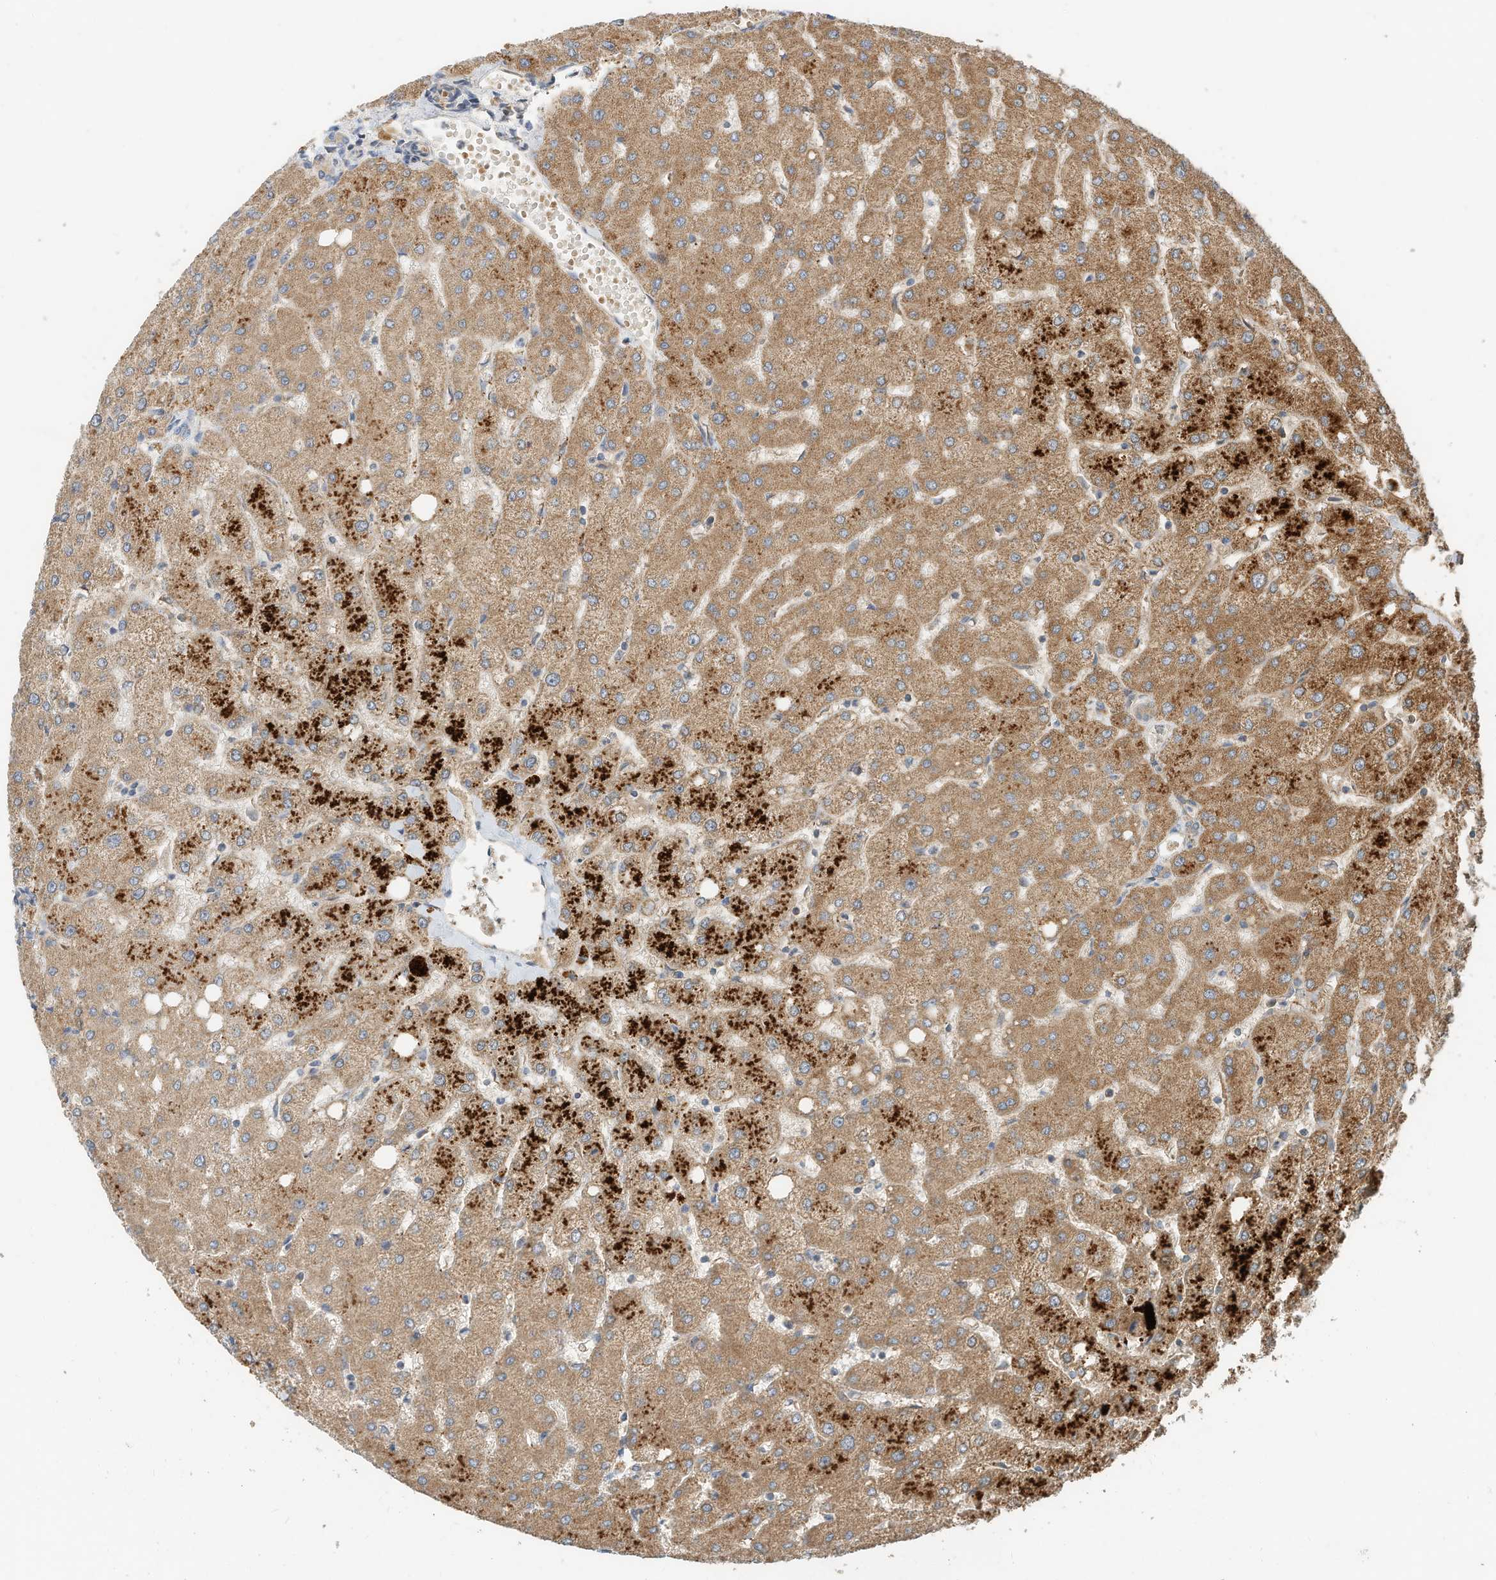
{"staining": {"intensity": "negative", "quantity": "none", "location": "none"}, "tissue": "liver", "cell_type": "Cholangiocytes", "image_type": "normal", "snomed": [{"axis": "morphology", "description": "Normal tissue, NOS"}, {"axis": "topography", "description": "Liver"}], "caption": "Cholangiocytes show no significant positivity in unremarkable liver.", "gene": "CPAMD8", "patient": {"sex": "female", "age": 54}}